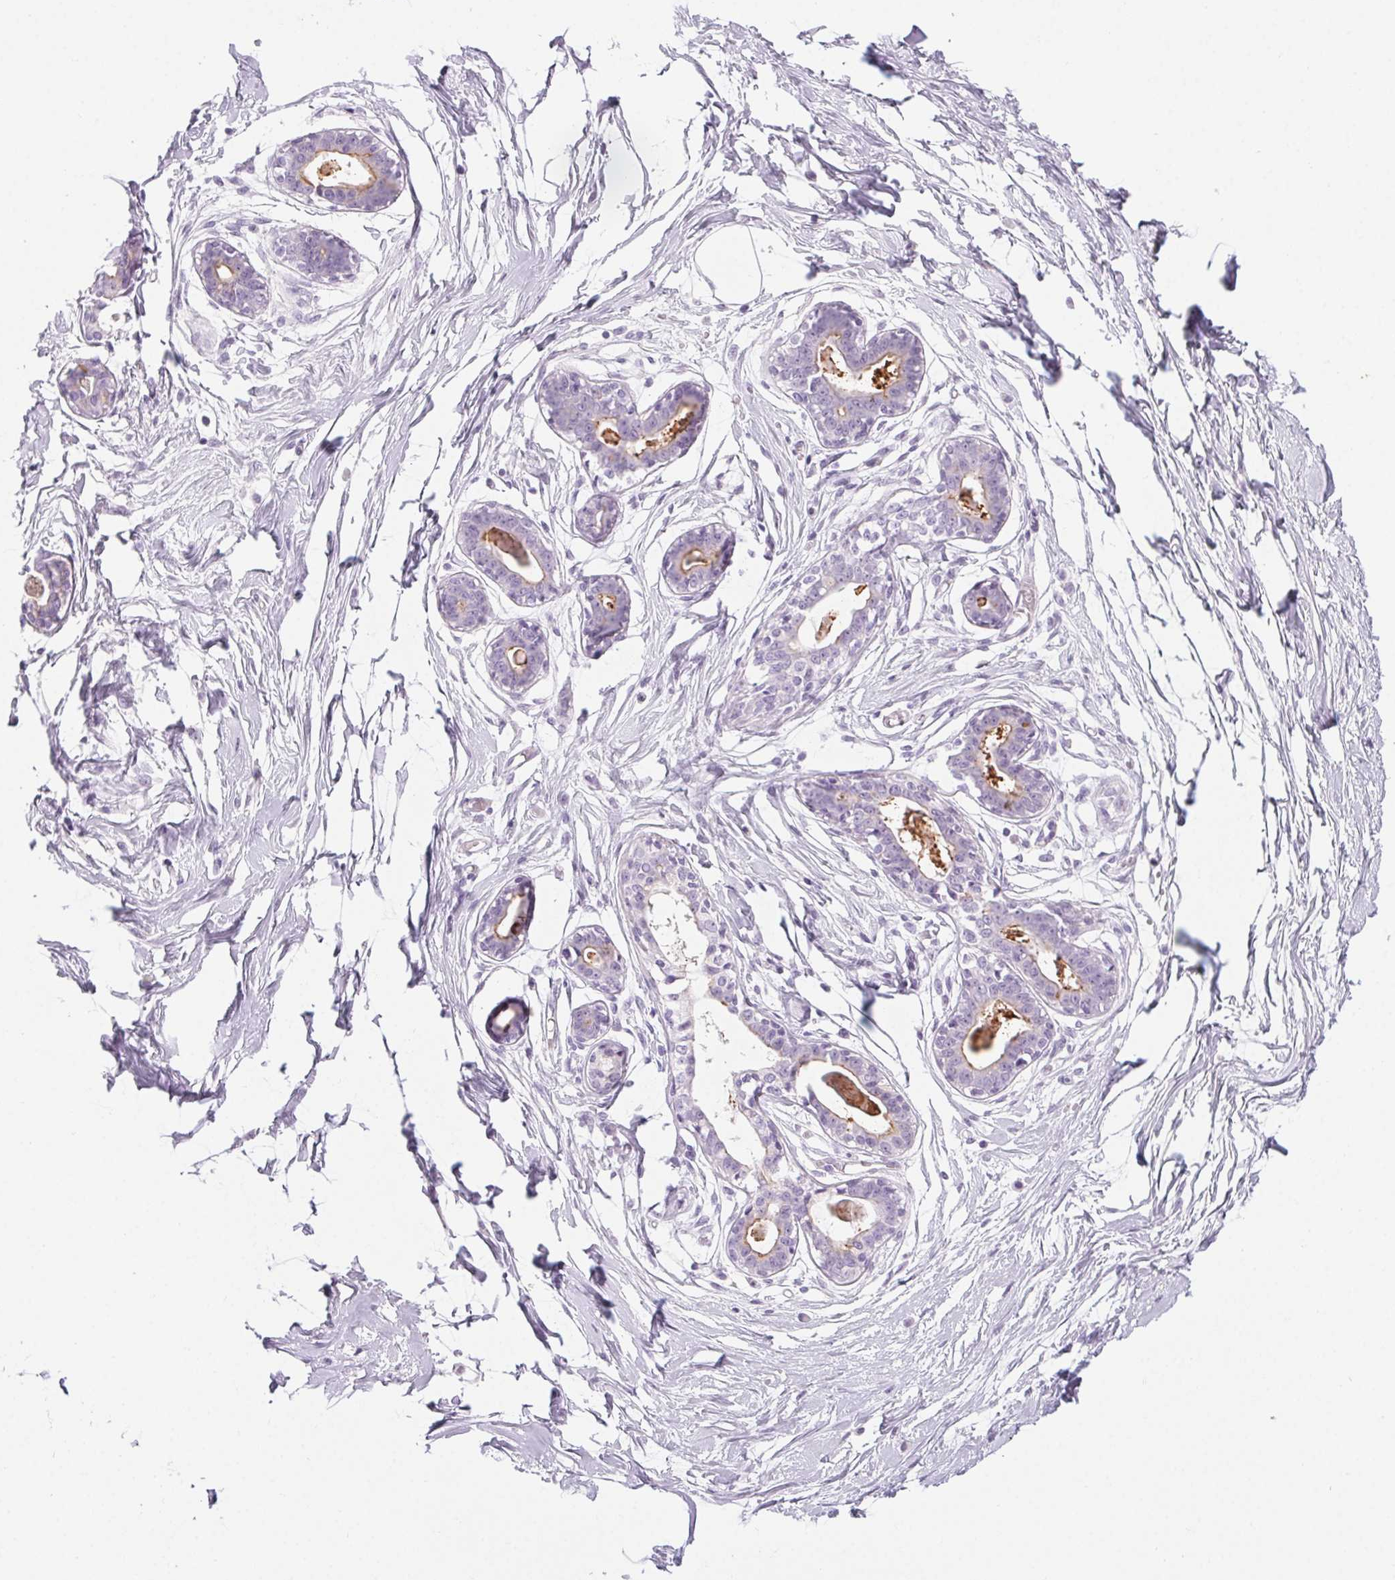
{"staining": {"intensity": "negative", "quantity": "none", "location": "none"}, "tissue": "breast", "cell_type": "Adipocytes", "image_type": "normal", "snomed": [{"axis": "morphology", "description": "Normal tissue, NOS"}, {"axis": "topography", "description": "Breast"}], "caption": "IHC of normal breast shows no expression in adipocytes.", "gene": "LRP2", "patient": {"sex": "female", "age": 45}}